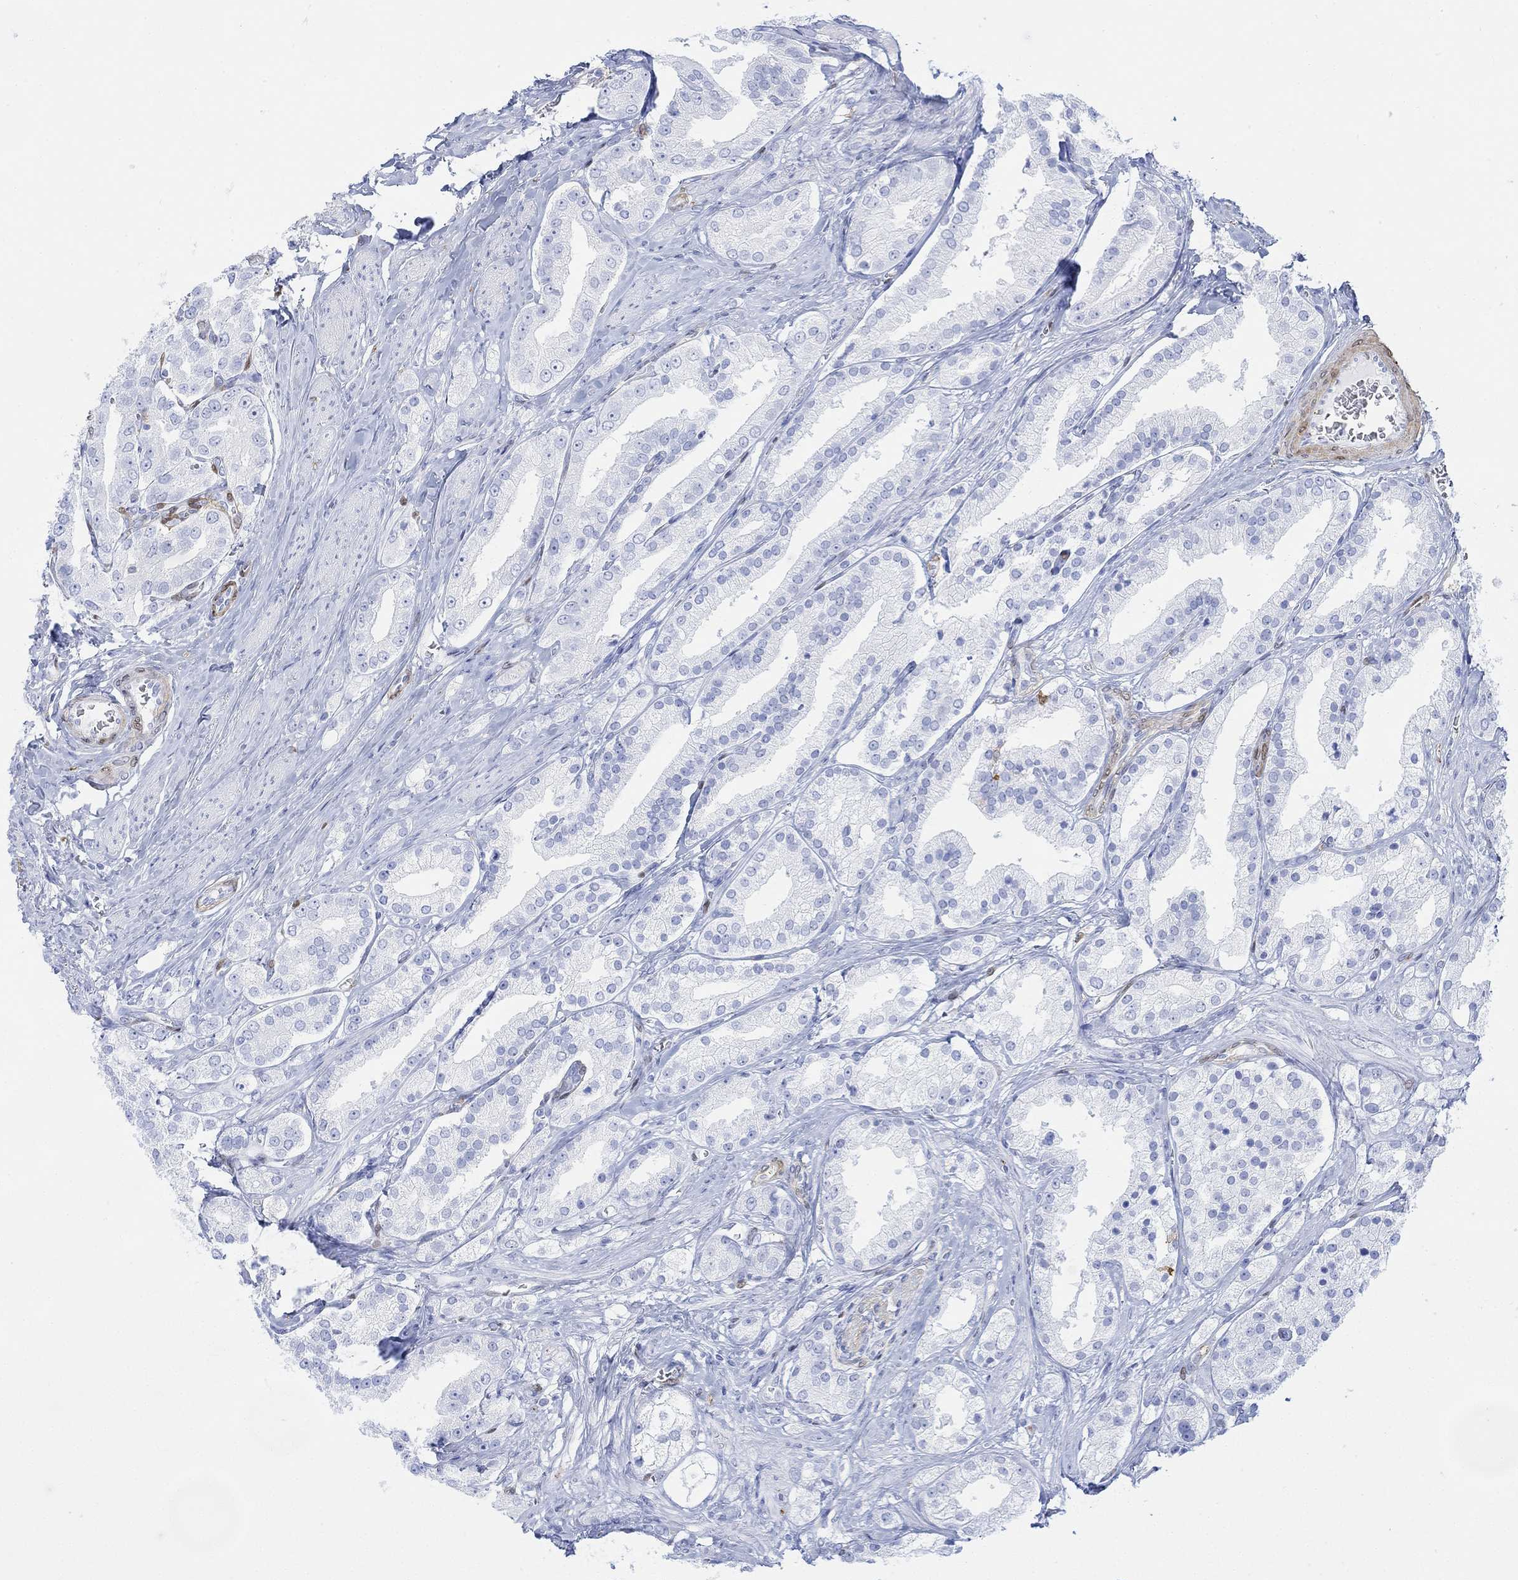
{"staining": {"intensity": "negative", "quantity": "none", "location": "none"}, "tissue": "prostate cancer", "cell_type": "Tumor cells", "image_type": "cancer", "snomed": [{"axis": "morphology", "description": "Adenocarcinoma, NOS"}, {"axis": "topography", "description": "Prostate and seminal vesicle, NOS"}, {"axis": "topography", "description": "Prostate"}], "caption": "Immunohistochemistry histopathology image of human prostate cancer (adenocarcinoma) stained for a protein (brown), which shows no expression in tumor cells. Nuclei are stained in blue.", "gene": "TPPP3", "patient": {"sex": "male", "age": 67}}